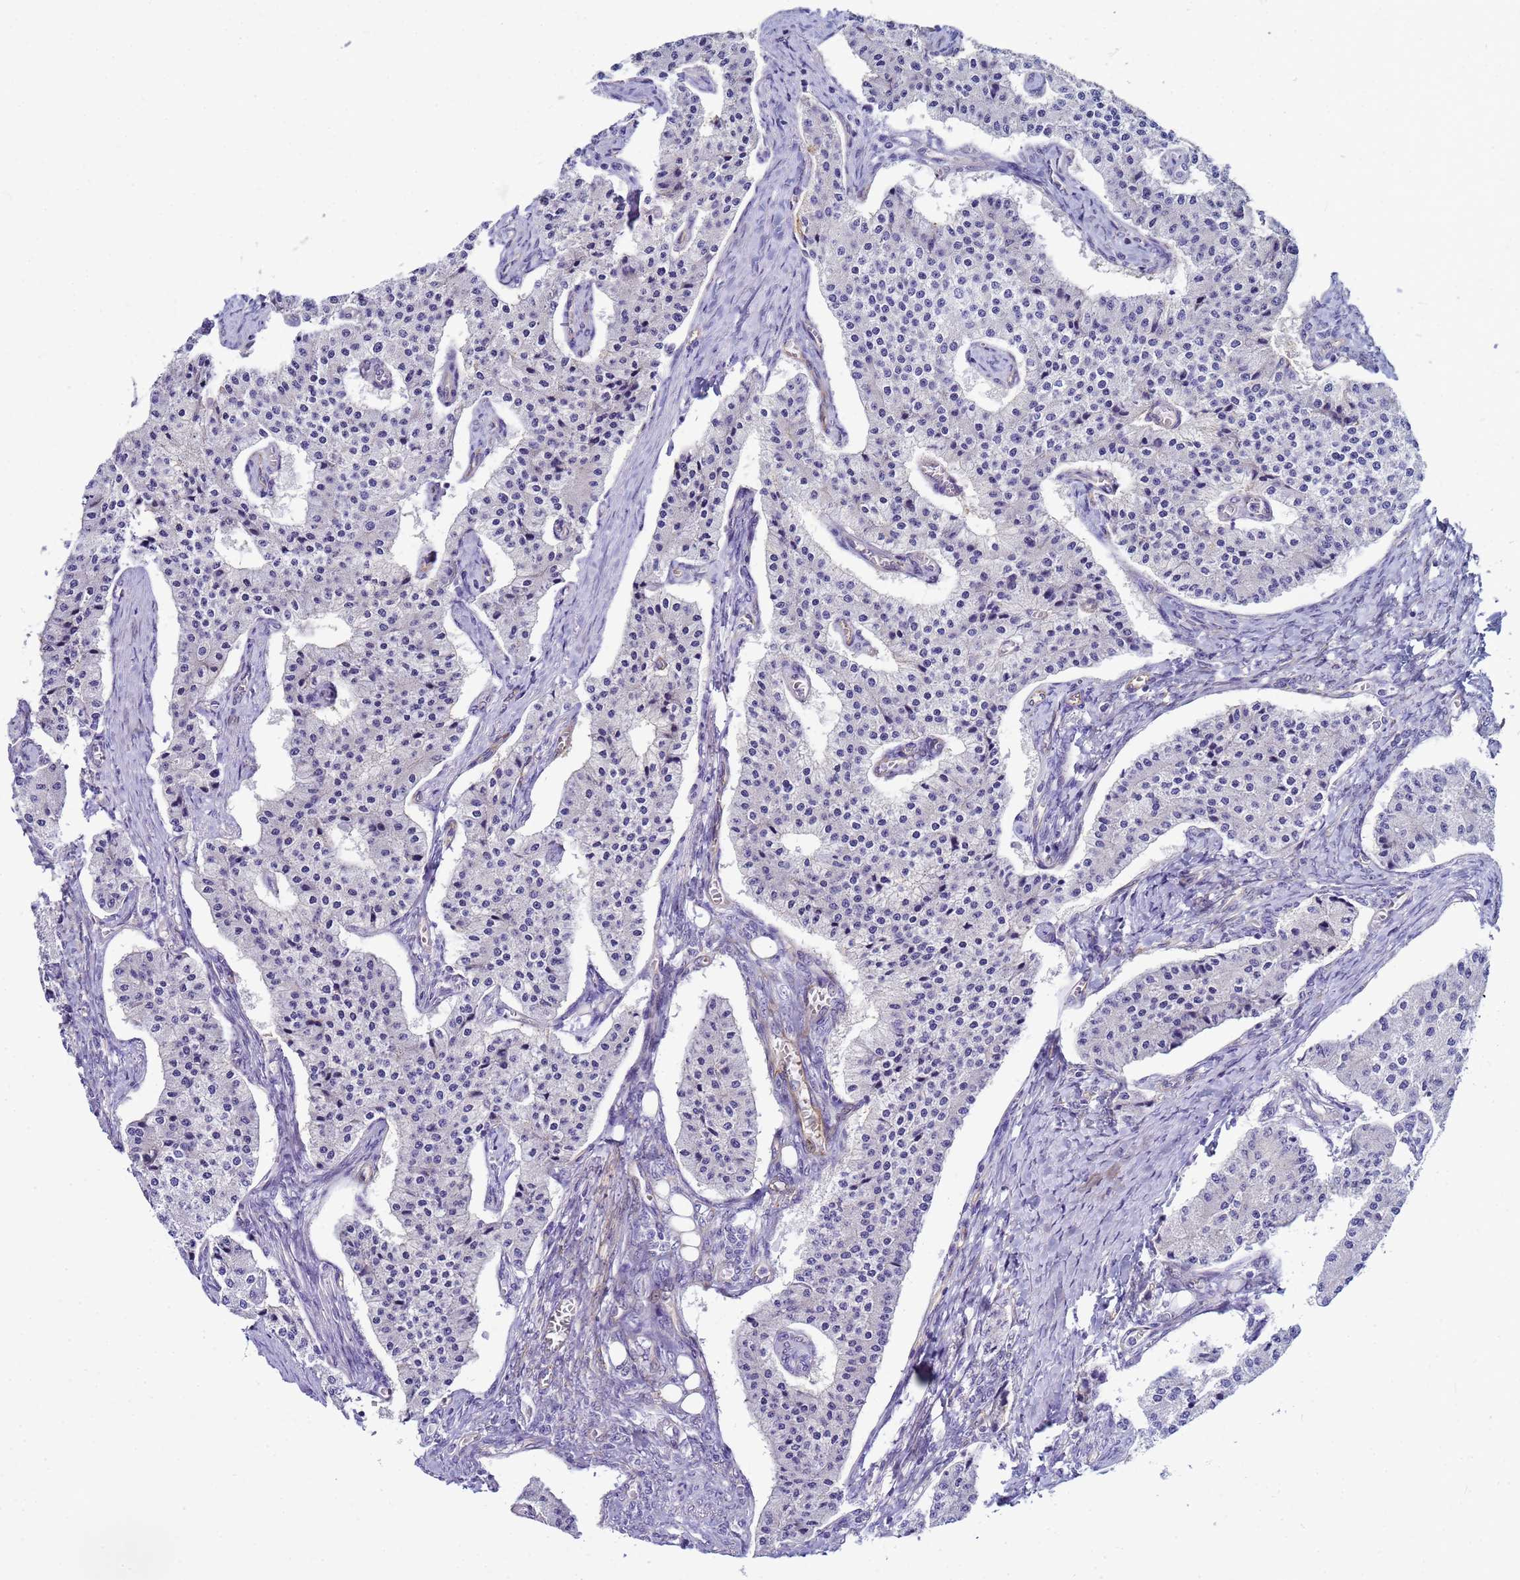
{"staining": {"intensity": "negative", "quantity": "none", "location": "none"}, "tissue": "carcinoid", "cell_type": "Tumor cells", "image_type": "cancer", "snomed": [{"axis": "morphology", "description": "Carcinoid, malignant, NOS"}, {"axis": "topography", "description": "Colon"}], "caption": "The immunohistochemistry image has no significant staining in tumor cells of malignant carcinoid tissue. (DAB IHC with hematoxylin counter stain).", "gene": "UBXN2B", "patient": {"sex": "female", "age": 52}}